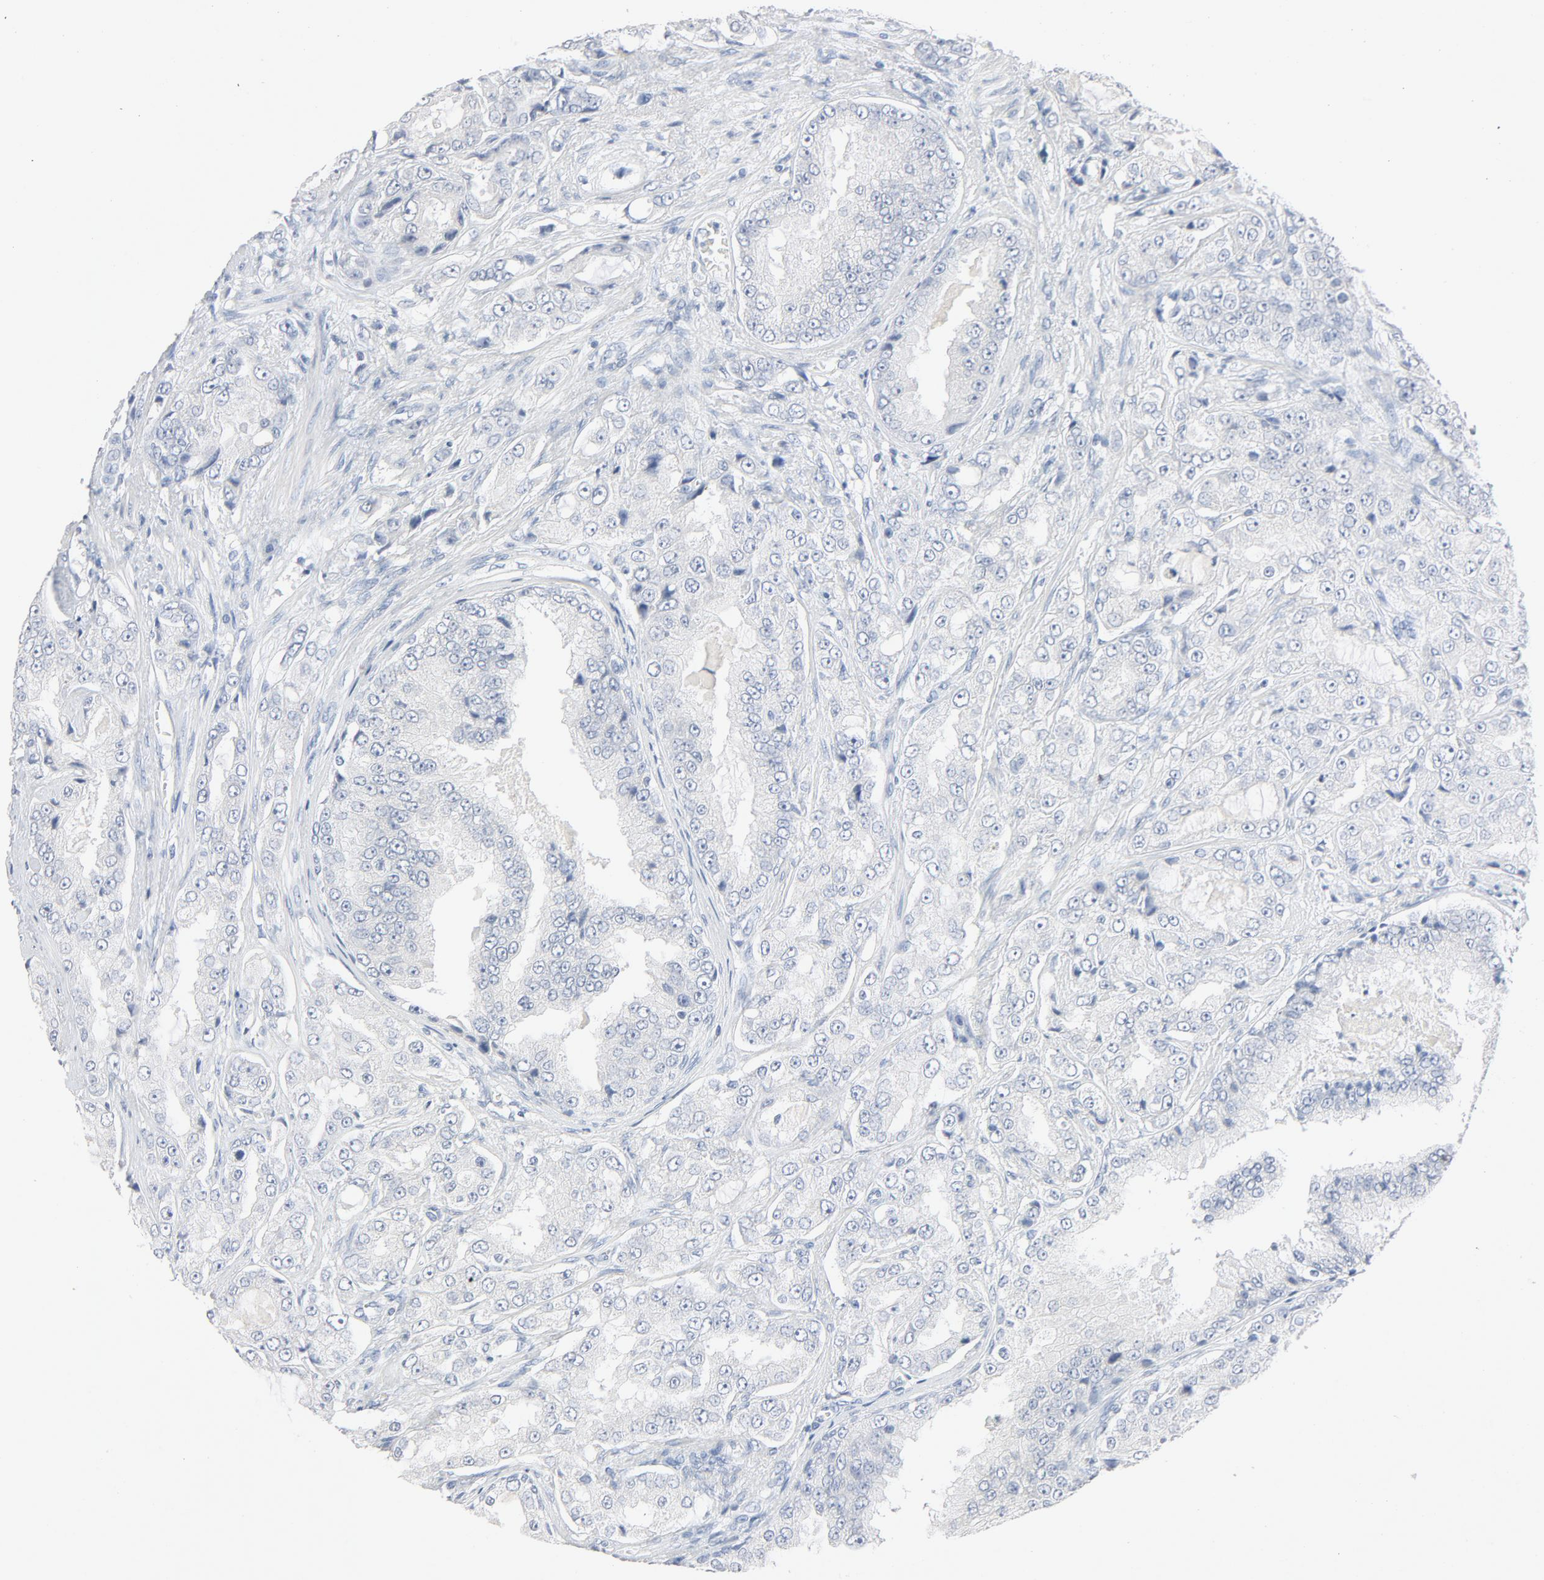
{"staining": {"intensity": "negative", "quantity": "none", "location": "none"}, "tissue": "prostate cancer", "cell_type": "Tumor cells", "image_type": "cancer", "snomed": [{"axis": "morphology", "description": "Adenocarcinoma, High grade"}, {"axis": "topography", "description": "Prostate"}], "caption": "Prostate adenocarcinoma (high-grade) was stained to show a protein in brown. There is no significant staining in tumor cells.", "gene": "ZCCHC13", "patient": {"sex": "male", "age": 73}}